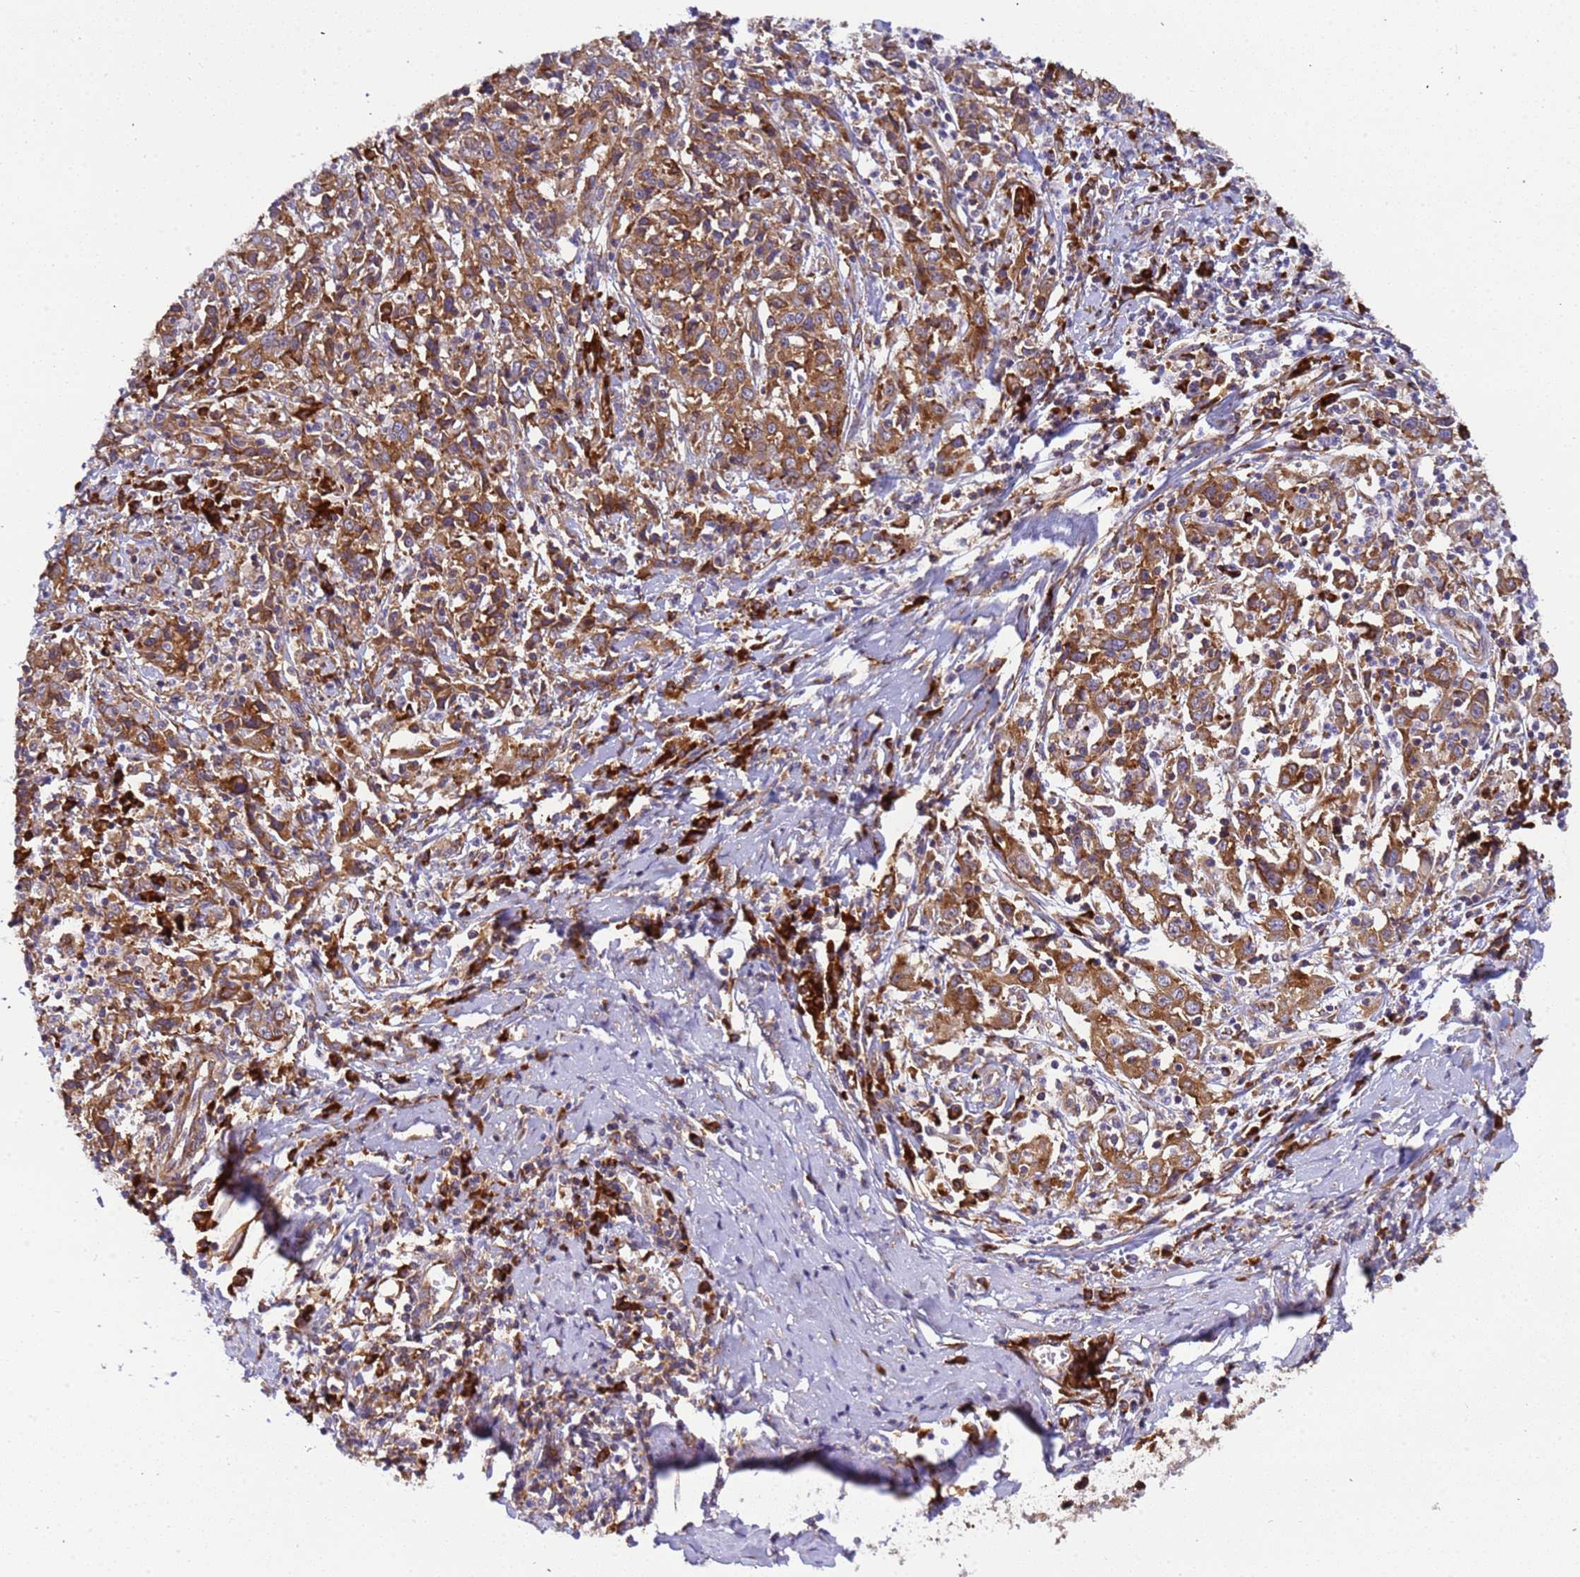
{"staining": {"intensity": "moderate", "quantity": "25%-75%", "location": "cytoplasmic/membranous"}, "tissue": "cervical cancer", "cell_type": "Tumor cells", "image_type": "cancer", "snomed": [{"axis": "morphology", "description": "Squamous cell carcinoma, NOS"}, {"axis": "topography", "description": "Cervix"}], "caption": "This is an image of IHC staining of cervical cancer (squamous cell carcinoma), which shows moderate positivity in the cytoplasmic/membranous of tumor cells.", "gene": "RPL36", "patient": {"sex": "female", "age": 46}}